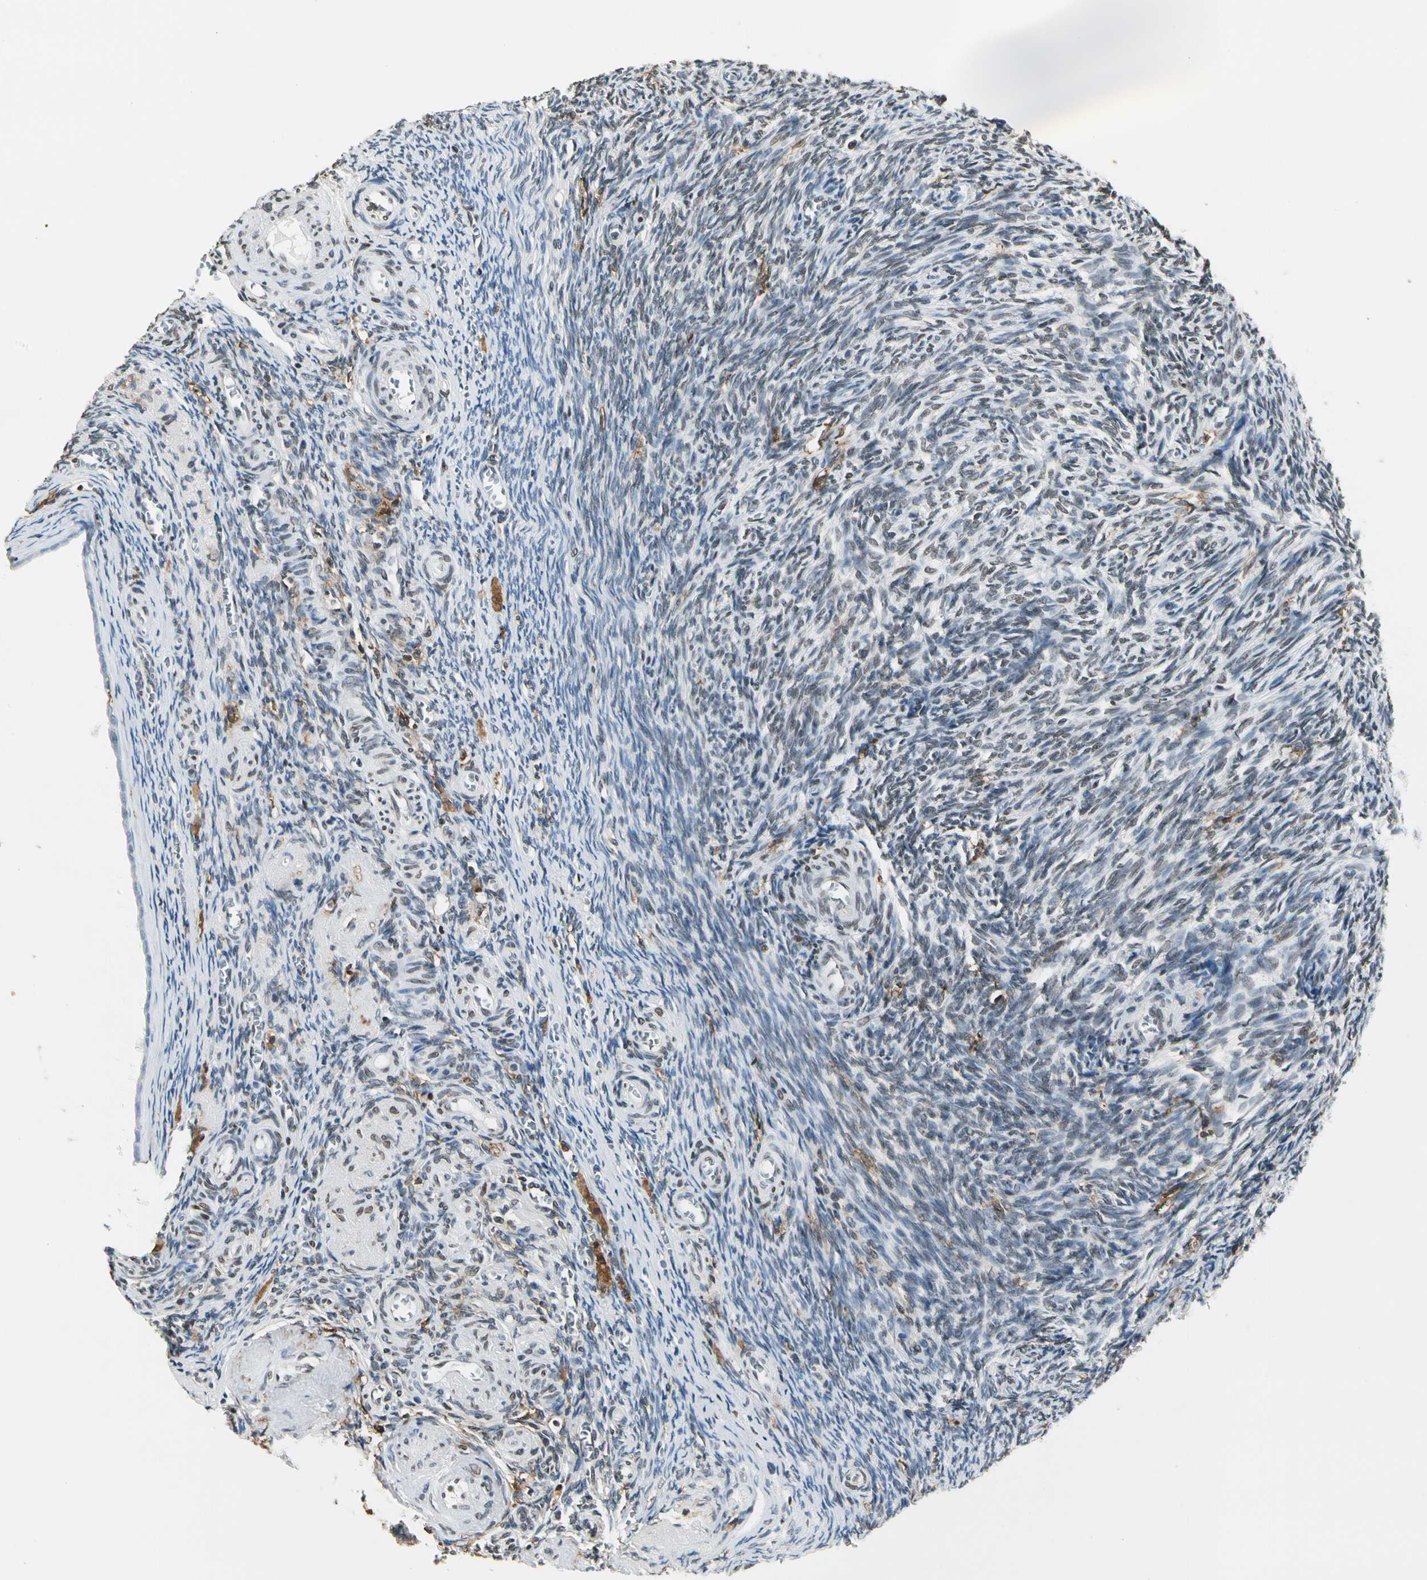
{"staining": {"intensity": "weak", "quantity": "<25%", "location": "nuclear"}, "tissue": "ovary", "cell_type": "Ovarian stroma cells", "image_type": "normal", "snomed": [{"axis": "morphology", "description": "Normal tissue, NOS"}, {"axis": "topography", "description": "Ovary"}], "caption": "Photomicrograph shows no protein expression in ovarian stroma cells of unremarkable ovary.", "gene": "FER", "patient": {"sex": "female", "age": 54}}